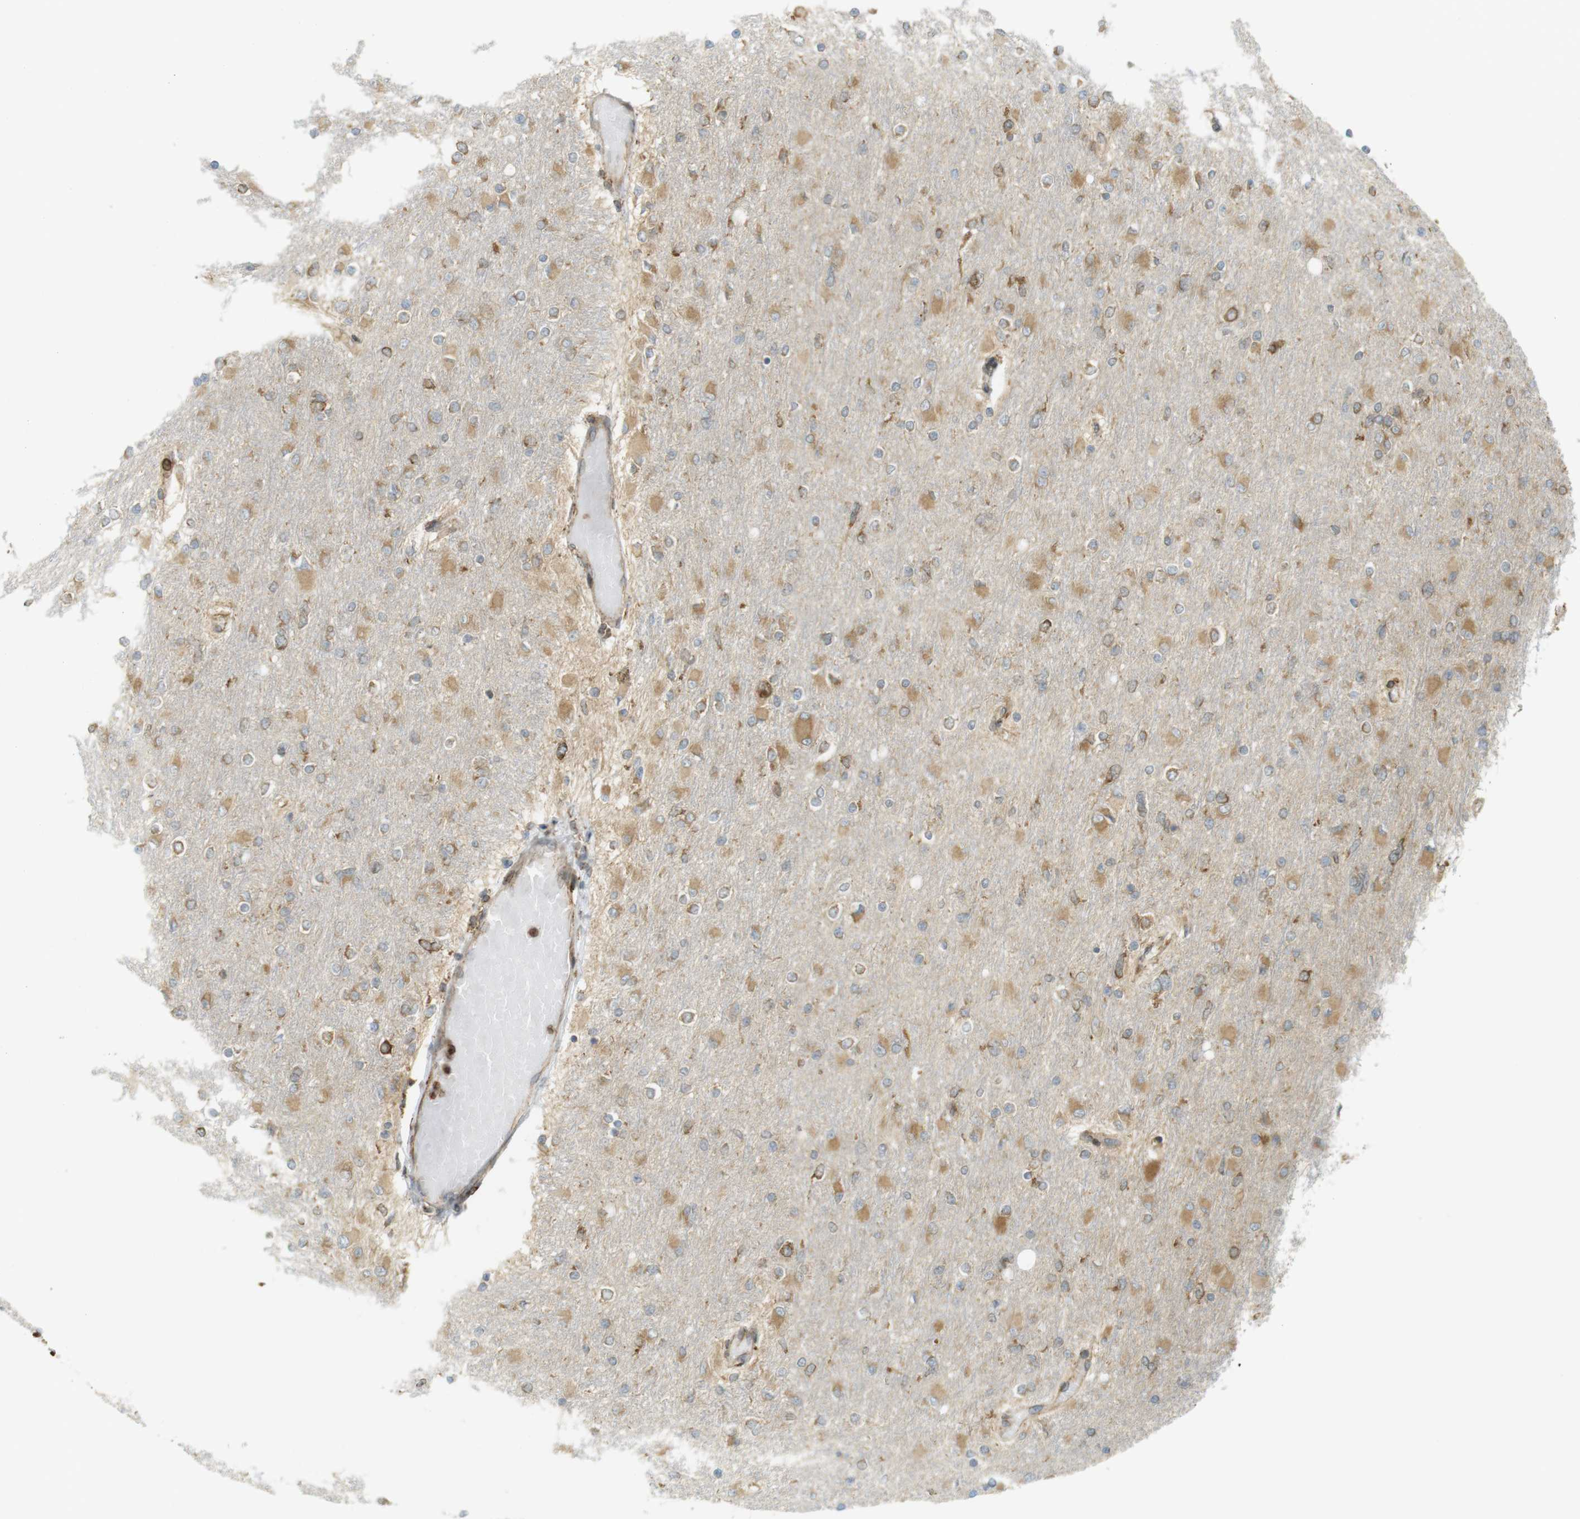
{"staining": {"intensity": "moderate", "quantity": ">75%", "location": "cytoplasmic/membranous"}, "tissue": "glioma", "cell_type": "Tumor cells", "image_type": "cancer", "snomed": [{"axis": "morphology", "description": "Glioma, malignant, High grade"}, {"axis": "topography", "description": "Cerebral cortex"}], "caption": "Human high-grade glioma (malignant) stained with a brown dye reveals moderate cytoplasmic/membranous positive positivity in approximately >75% of tumor cells.", "gene": "MBOAT2", "patient": {"sex": "female", "age": 36}}